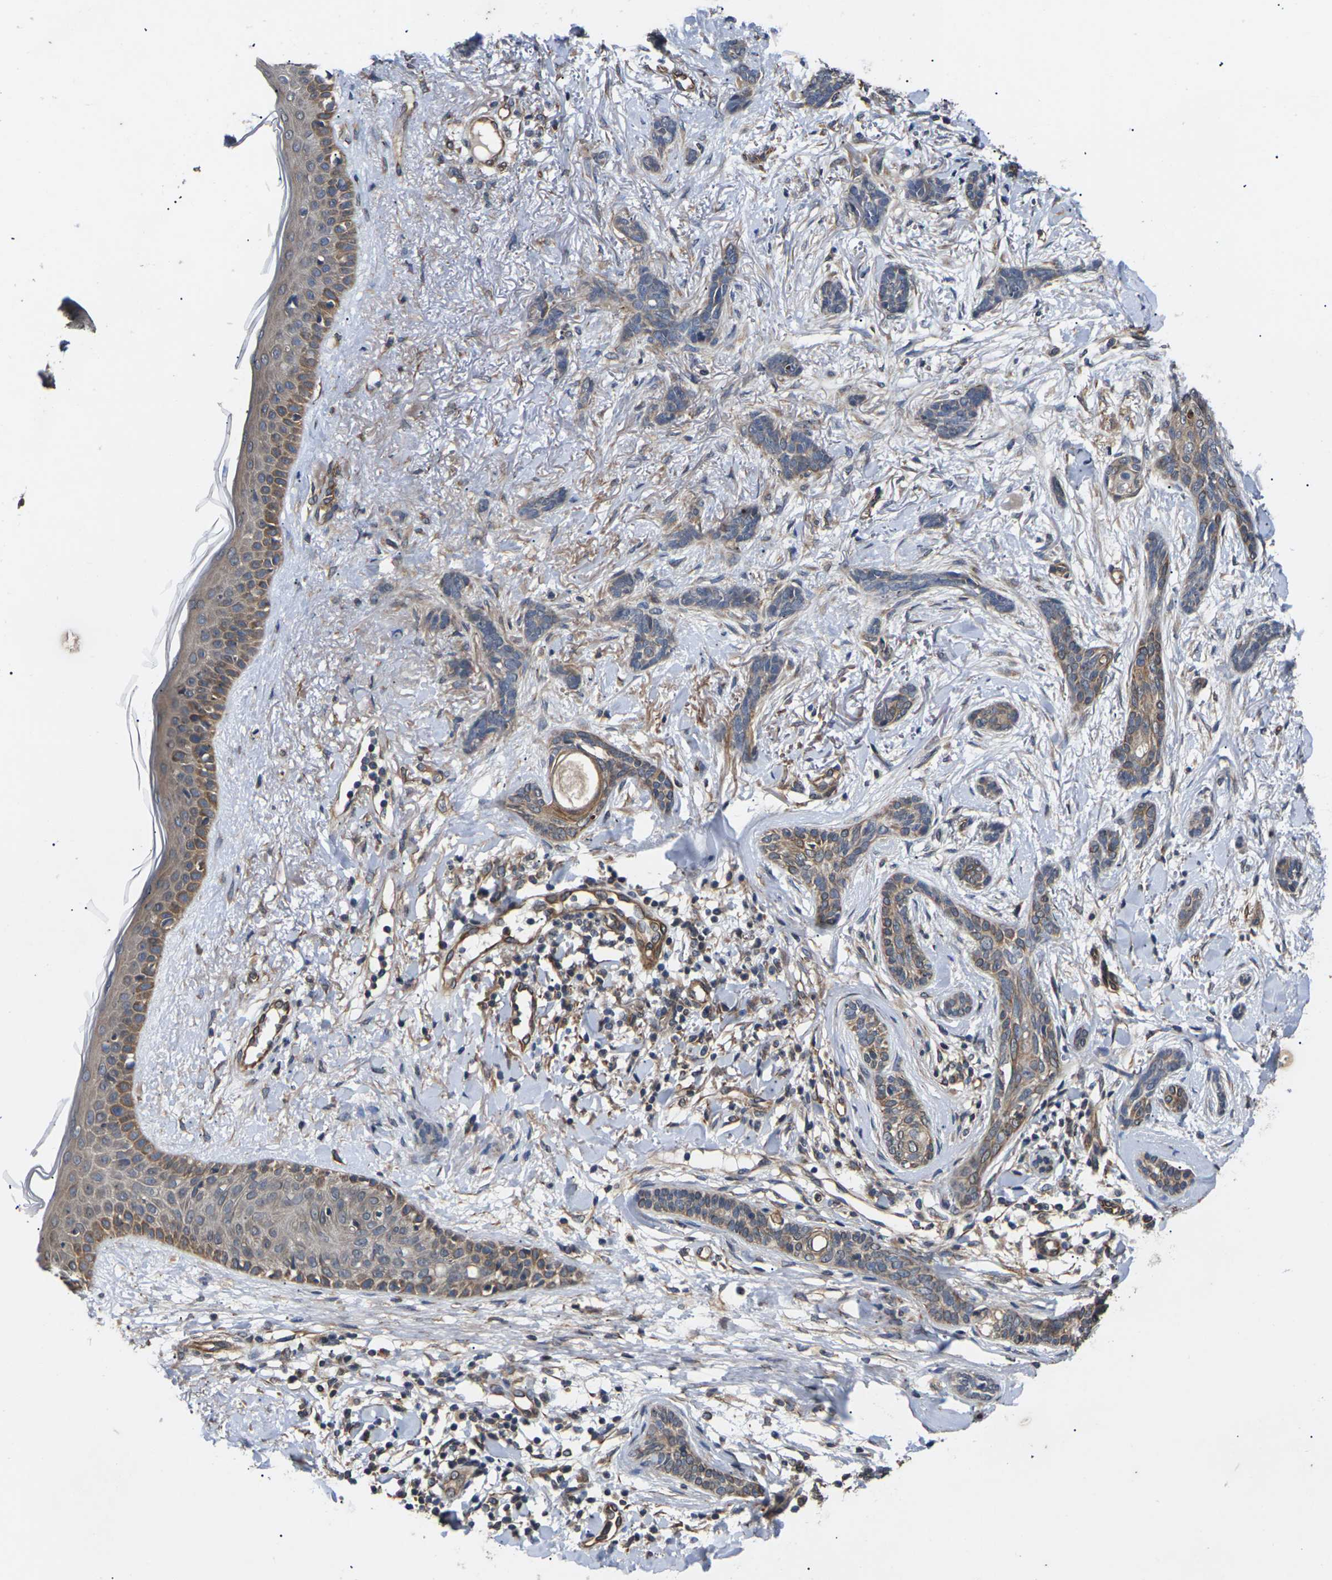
{"staining": {"intensity": "moderate", "quantity": "25%-75%", "location": "cytoplasmic/membranous"}, "tissue": "skin cancer", "cell_type": "Tumor cells", "image_type": "cancer", "snomed": [{"axis": "morphology", "description": "Basal cell carcinoma"}, {"axis": "morphology", "description": "Adnexal tumor, benign"}, {"axis": "topography", "description": "Skin"}], "caption": "IHC histopathology image of neoplastic tissue: benign adnexal tumor (skin) stained using immunohistochemistry displays medium levels of moderate protein expression localized specifically in the cytoplasmic/membranous of tumor cells, appearing as a cytoplasmic/membranous brown color.", "gene": "DKK2", "patient": {"sex": "female", "age": 42}}